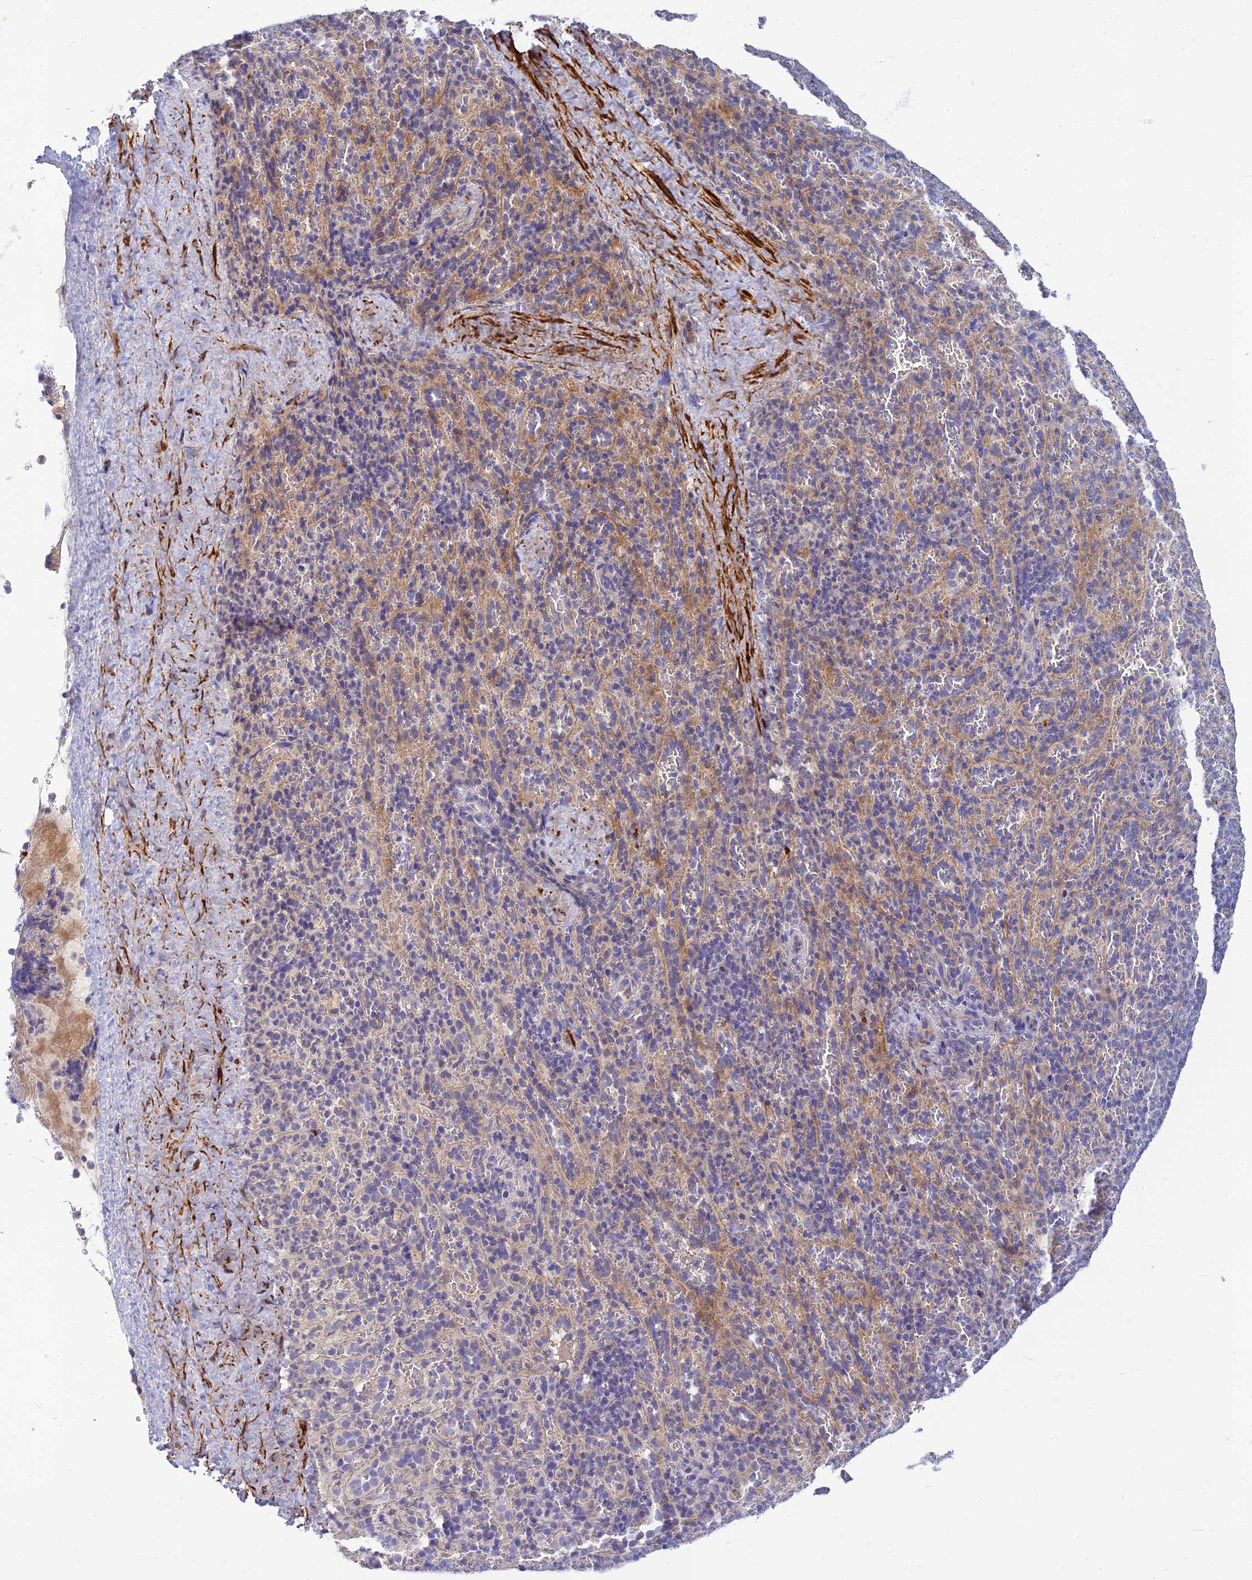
{"staining": {"intensity": "negative", "quantity": "none", "location": "none"}, "tissue": "spleen", "cell_type": "Cells in red pulp", "image_type": "normal", "snomed": [{"axis": "morphology", "description": "Normal tissue, NOS"}, {"axis": "topography", "description": "Spleen"}], "caption": "DAB immunohistochemical staining of benign human spleen reveals no significant staining in cells in red pulp.", "gene": "CLIP4", "patient": {"sex": "female", "age": 21}}